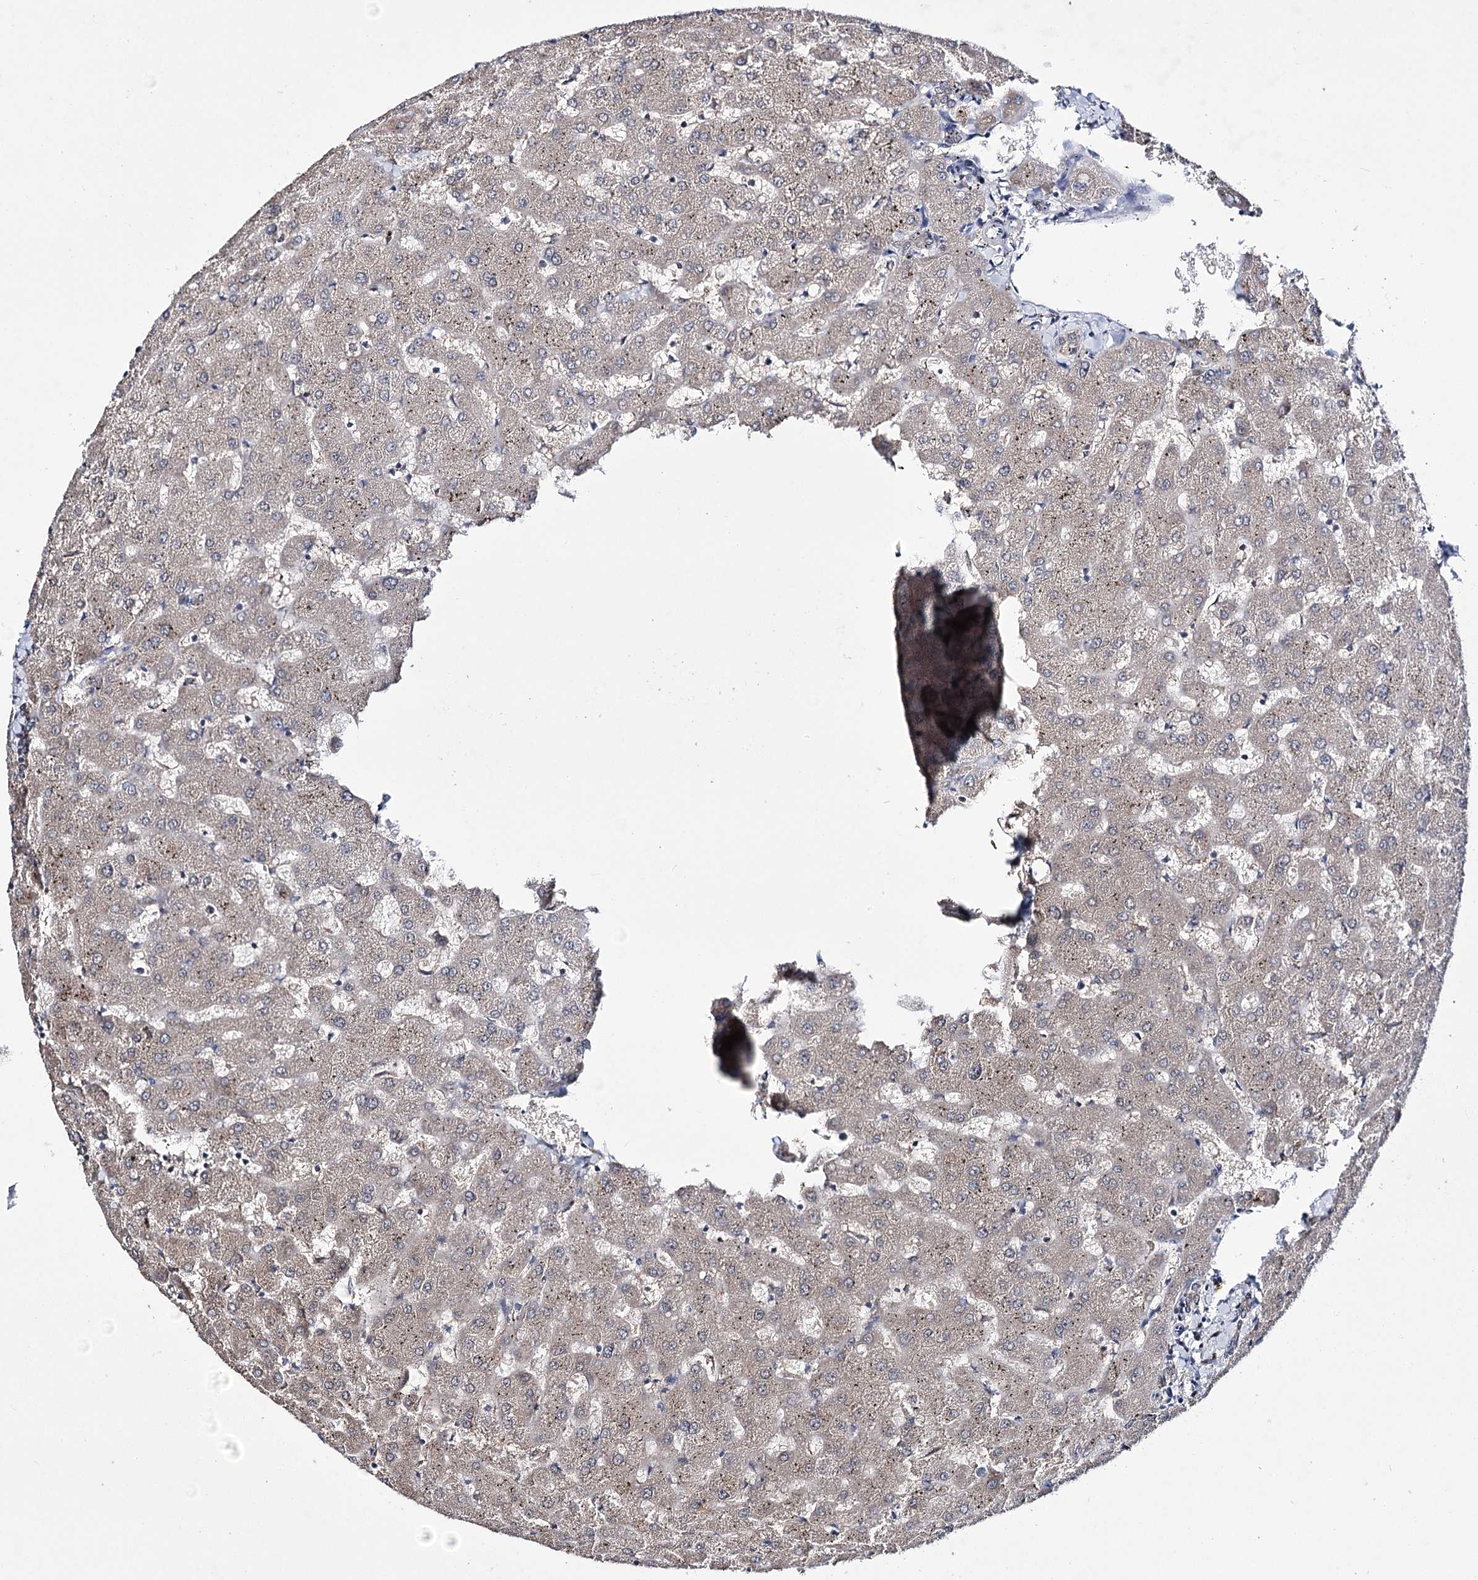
{"staining": {"intensity": "weak", "quantity": ">75%", "location": "cytoplasmic/membranous"}, "tissue": "liver", "cell_type": "Cholangiocytes", "image_type": "normal", "snomed": [{"axis": "morphology", "description": "Normal tissue, NOS"}, {"axis": "topography", "description": "Liver"}], "caption": "Human liver stained with a brown dye shows weak cytoplasmic/membranous positive staining in about >75% of cholangiocytes.", "gene": "PTER", "patient": {"sex": "female", "age": 63}}